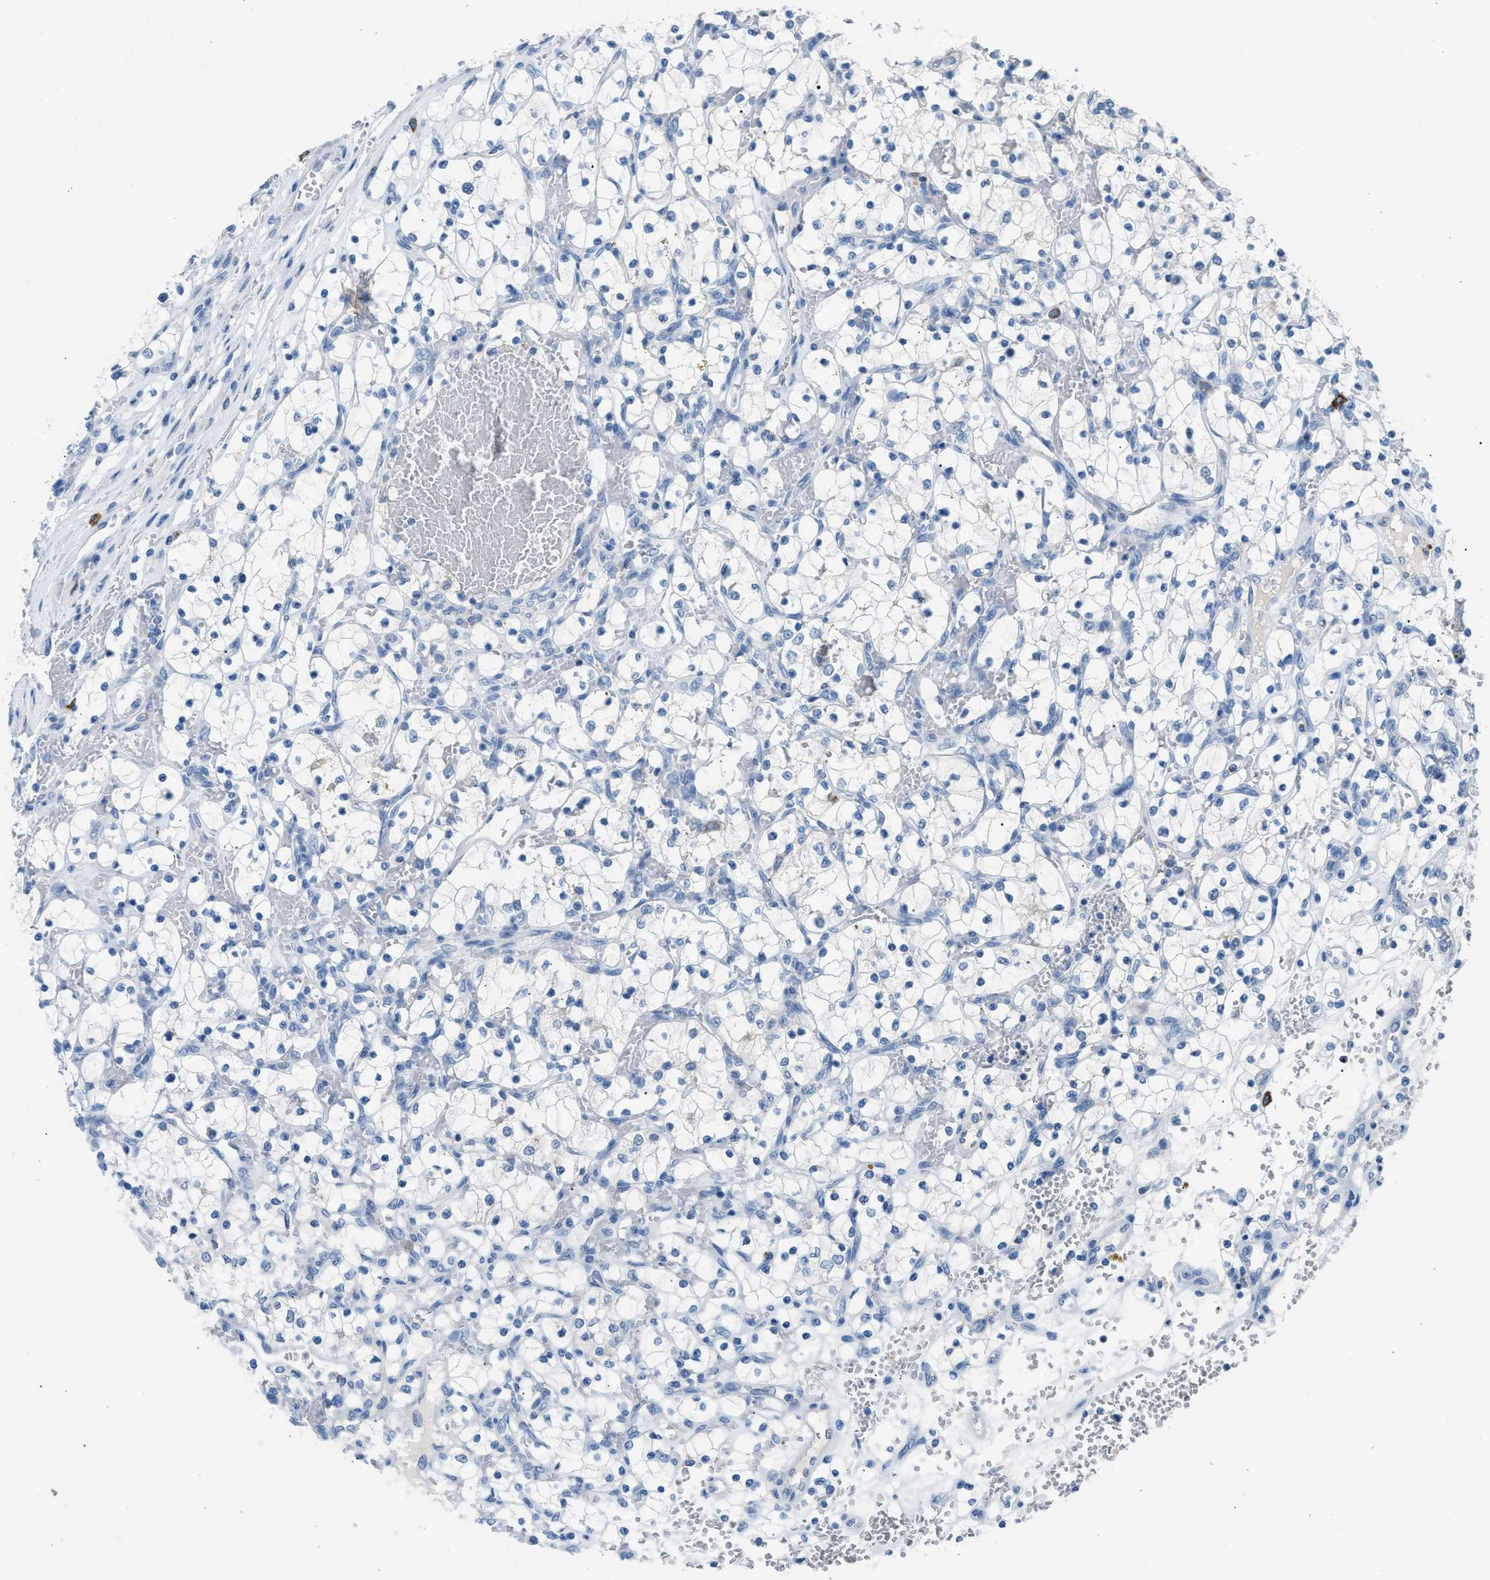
{"staining": {"intensity": "negative", "quantity": "none", "location": "none"}, "tissue": "renal cancer", "cell_type": "Tumor cells", "image_type": "cancer", "snomed": [{"axis": "morphology", "description": "Adenocarcinoma, NOS"}, {"axis": "topography", "description": "Kidney"}], "caption": "The photomicrograph displays no staining of tumor cells in renal cancer (adenocarcinoma). (Brightfield microscopy of DAB immunohistochemistry at high magnification).", "gene": "CLEC10A", "patient": {"sex": "female", "age": 69}}